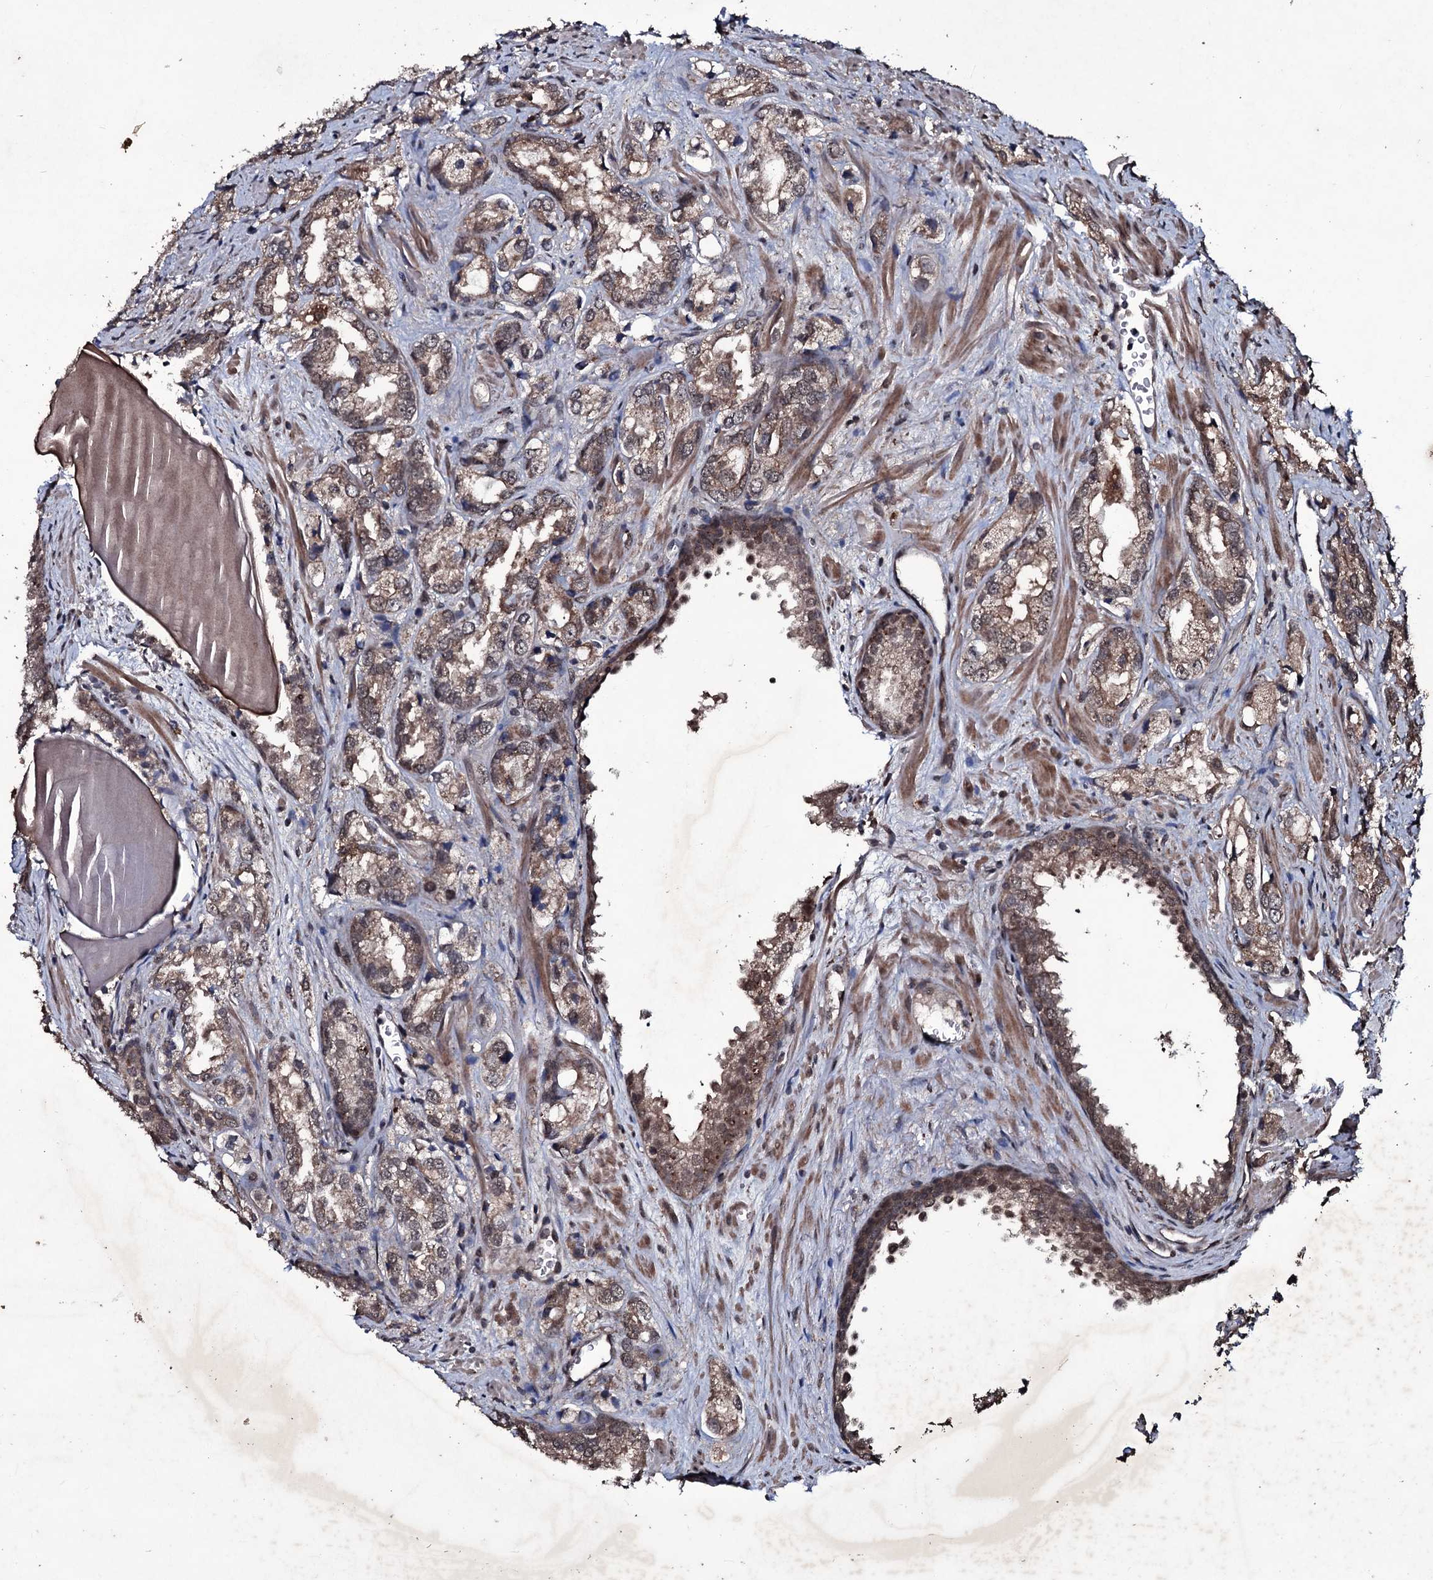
{"staining": {"intensity": "weak", "quantity": ">75%", "location": "cytoplasmic/membranous"}, "tissue": "prostate cancer", "cell_type": "Tumor cells", "image_type": "cancer", "snomed": [{"axis": "morphology", "description": "Adenocarcinoma, Low grade"}, {"axis": "topography", "description": "Prostate"}], "caption": "Immunohistochemistry (IHC) (DAB (3,3'-diaminobenzidine)) staining of human prostate cancer shows weak cytoplasmic/membranous protein expression in approximately >75% of tumor cells.", "gene": "MRPS31", "patient": {"sex": "male", "age": 47}}